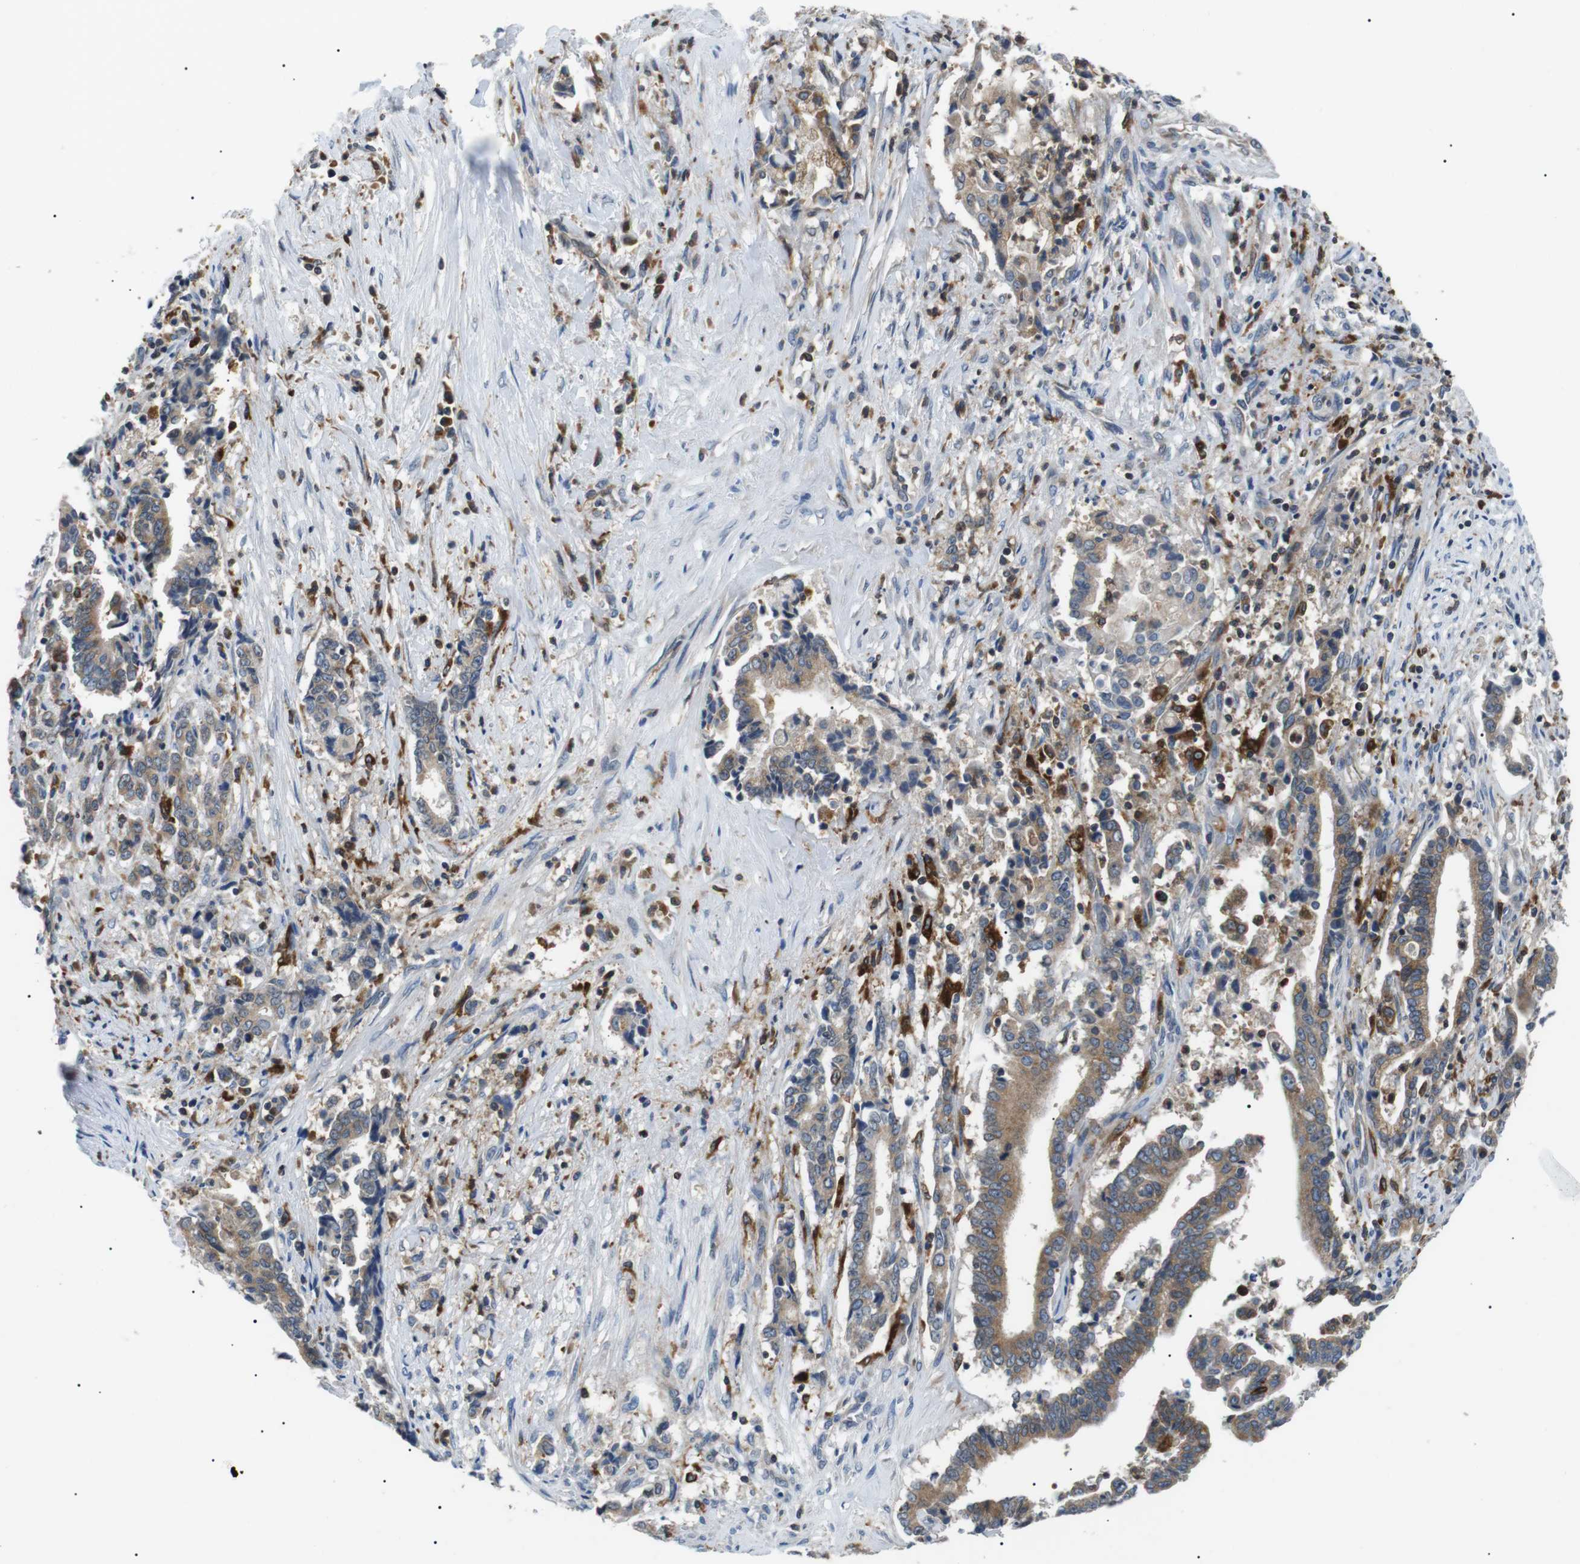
{"staining": {"intensity": "moderate", "quantity": "25%-75%", "location": "cytoplasmic/membranous"}, "tissue": "liver cancer", "cell_type": "Tumor cells", "image_type": "cancer", "snomed": [{"axis": "morphology", "description": "Cholangiocarcinoma"}, {"axis": "topography", "description": "Liver"}], "caption": "An image of human liver cancer stained for a protein displays moderate cytoplasmic/membranous brown staining in tumor cells.", "gene": "RAB9A", "patient": {"sex": "male", "age": 57}}